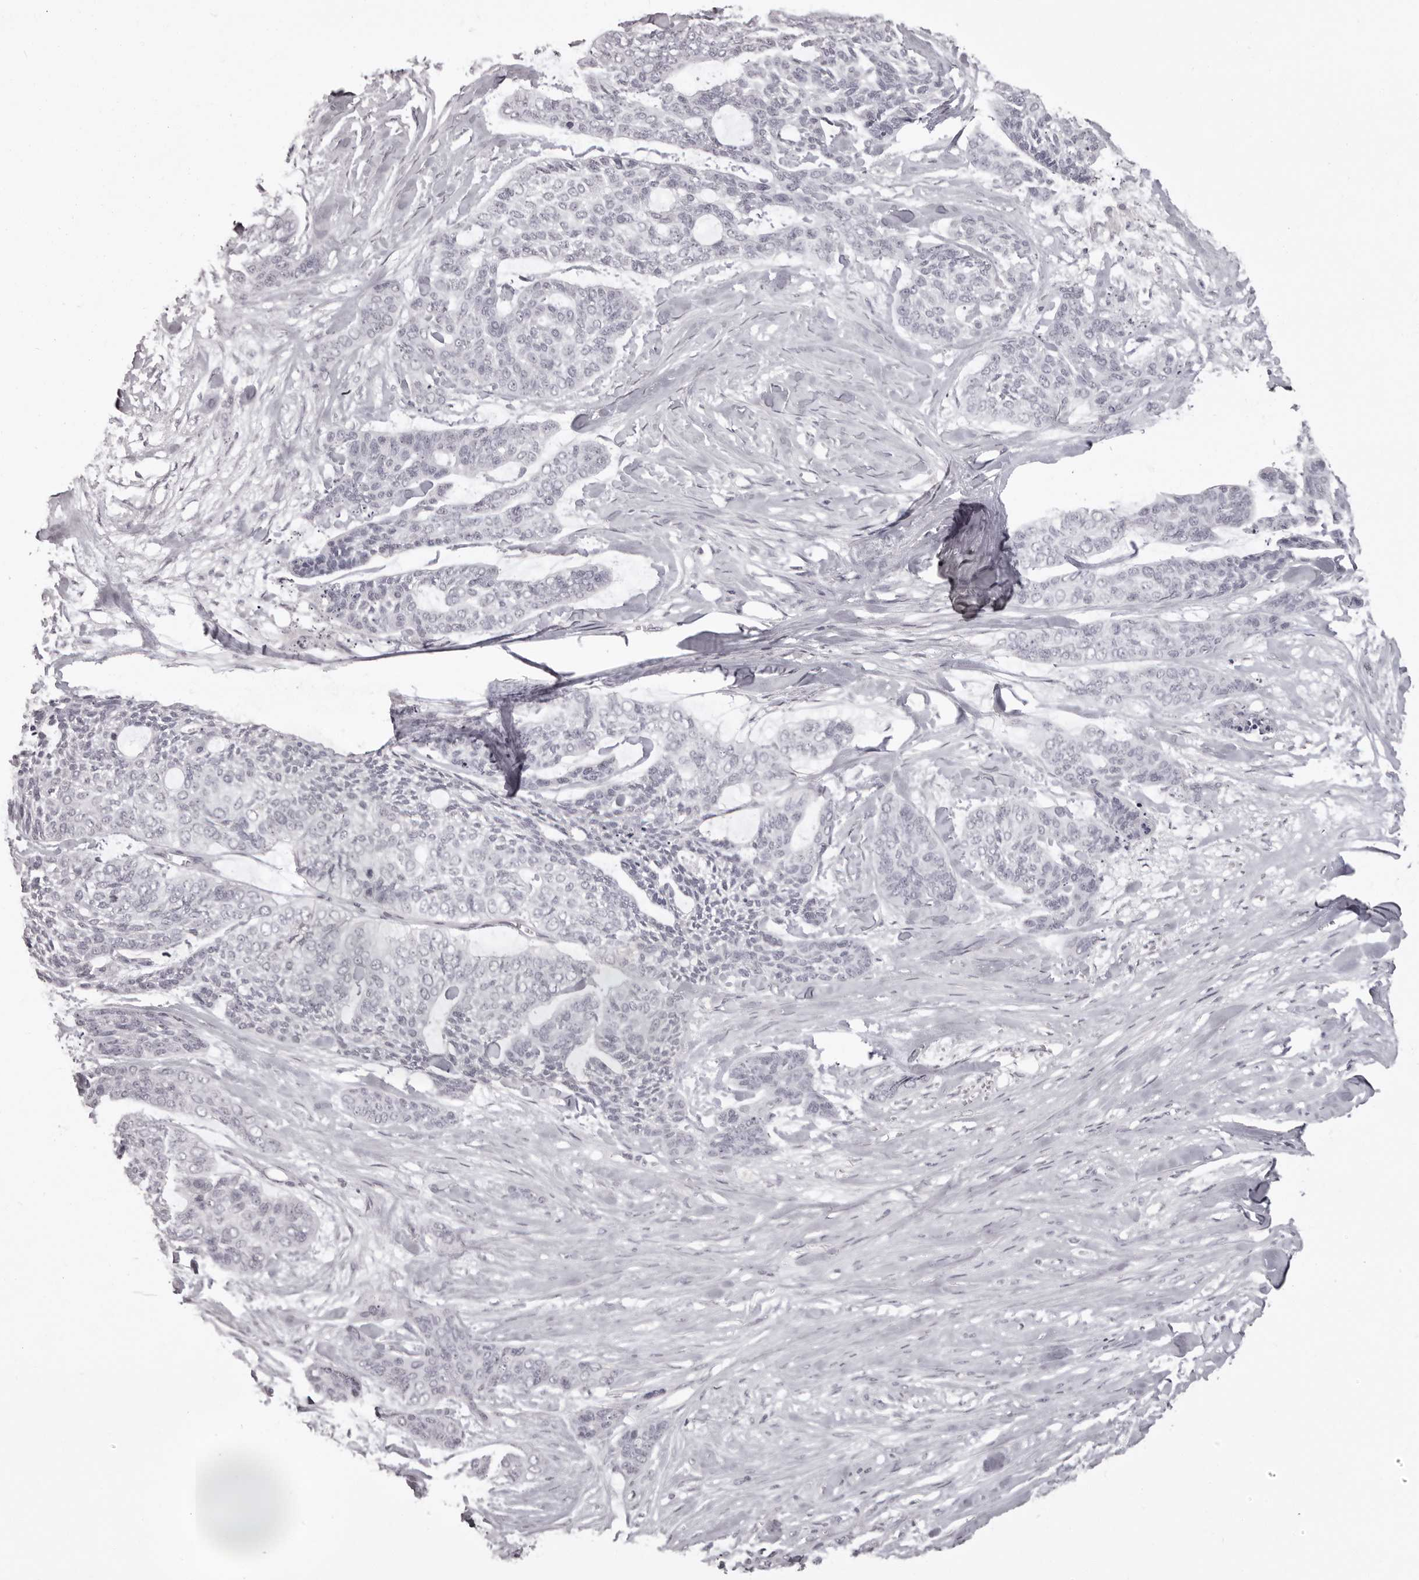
{"staining": {"intensity": "negative", "quantity": "none", "location": "none"}, "tissue": "skin cancer", "cell_type": "Tumor cells", "image_type": "cancer", "snomed": [{"axis": "morphology", "description": "Basal cell carcinoma"}, {"axis": "topography", "description": "Skin"}], "caption": "High magnification brightfield microscopy of skin basal cell carcinoma stained with DAB (brown) and counterstained with hematoxylin (blue): tumor cells show no significant staining. (Stains: DAB (3,3'-diaminobenzidine) immunohistochemistry with hematoxylin counter stain, Microscopy: brightfield microscopy at high magnification).", "gene": "C8orf74", "patient": {"sex": "female", "age": 64}}